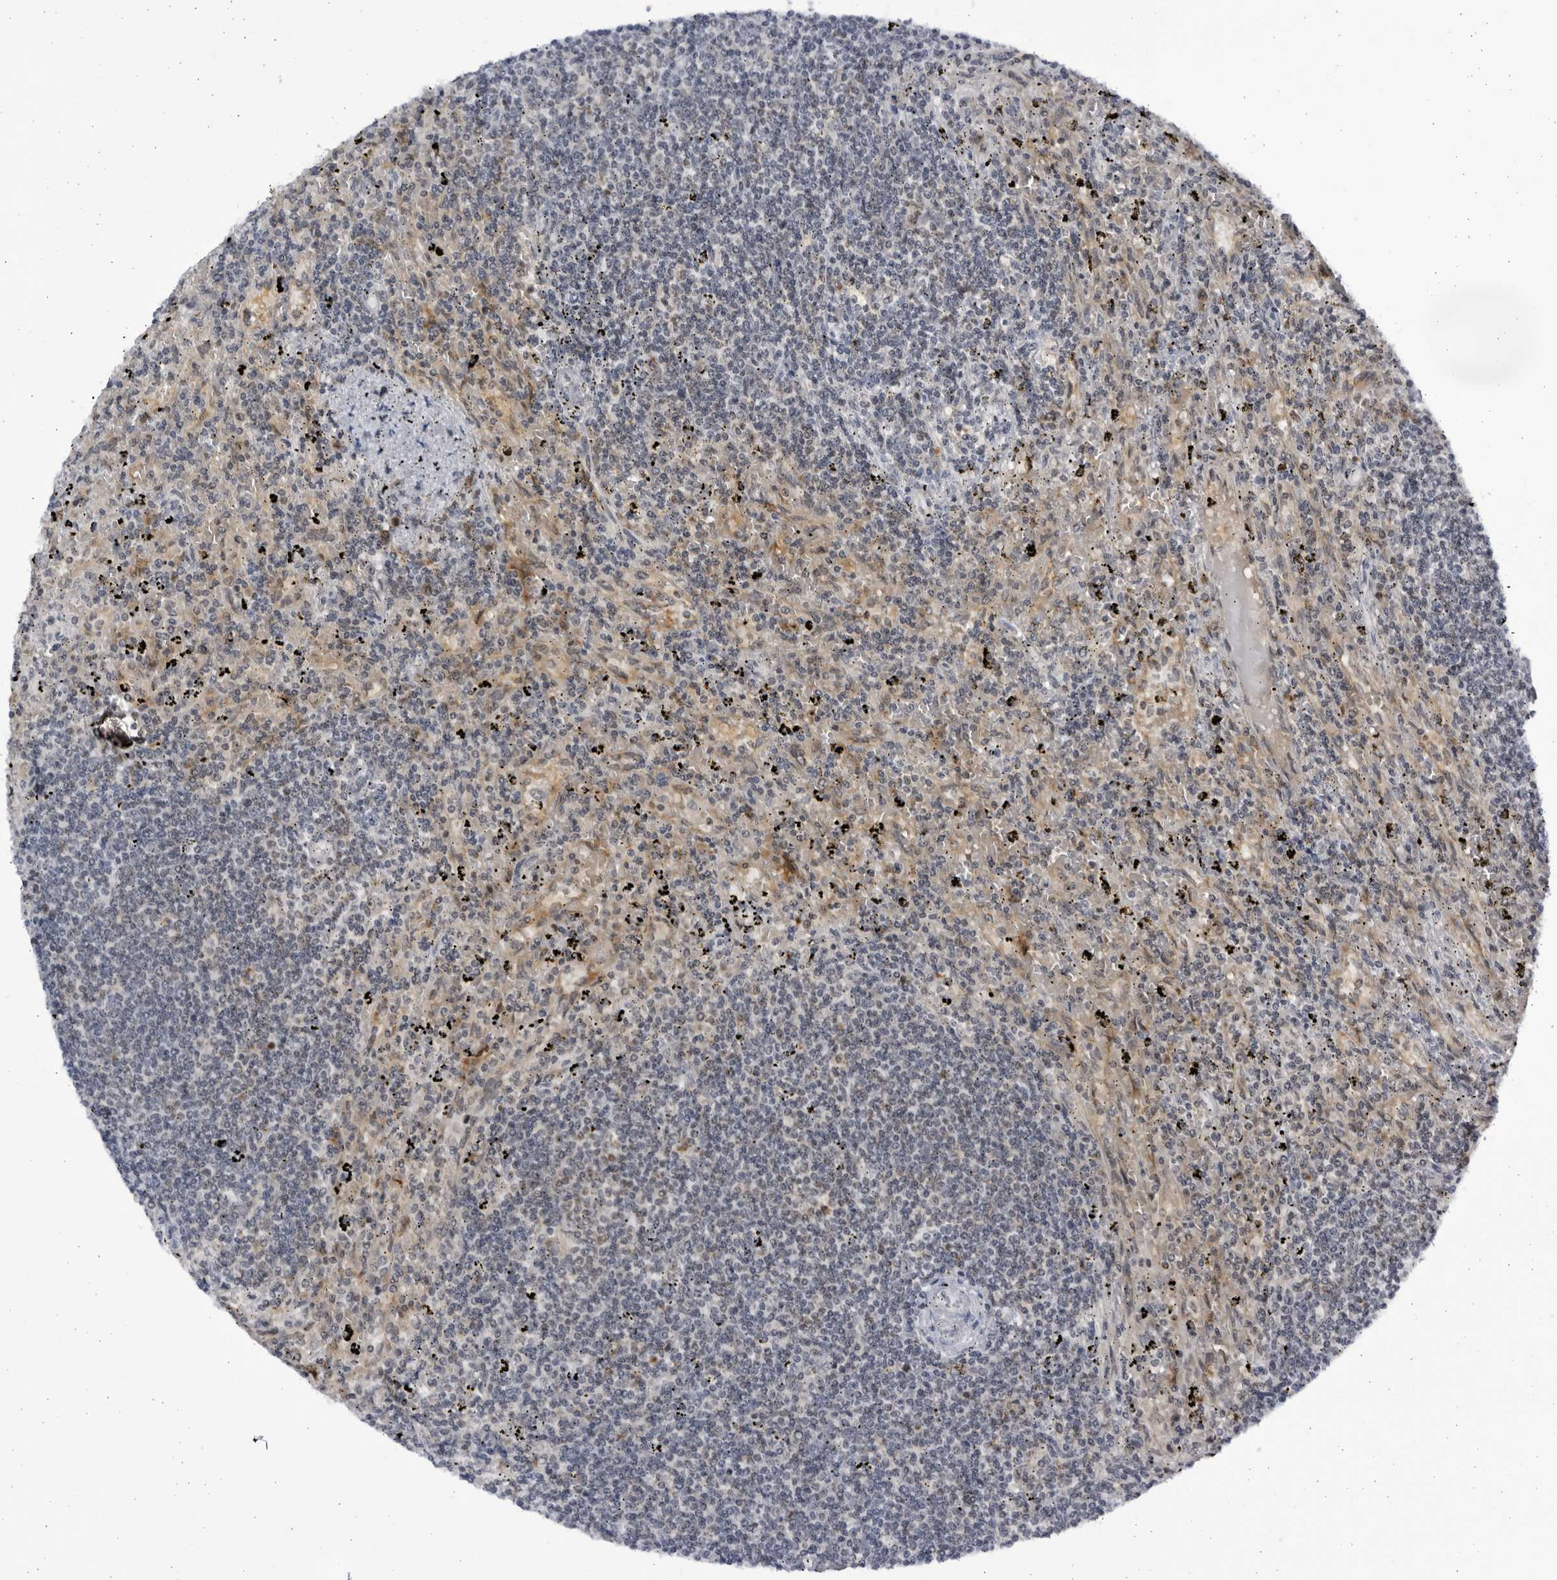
{"staining": {"intensity": "negative", "quantity": "none", "location": "none"}, "tissue": "lymphoma", "cell_type": "Tumor cells", "image_type": "cancer", "snomed": [{"axis": "morphology", "description": "Malignant lymphoma, non-Hodgkin's type, Low grade"}, {"axis": "topography", "description": "Spleen"}], "caption": "High power microscopy image of an immunohistochemistry image of low-grade malignant lymphoma, non-Hodgkin's type, revealing no significant positivity in tumor cells.", "gene": "SLC25A22", "patient": {"sex": "male", "age": 76}}